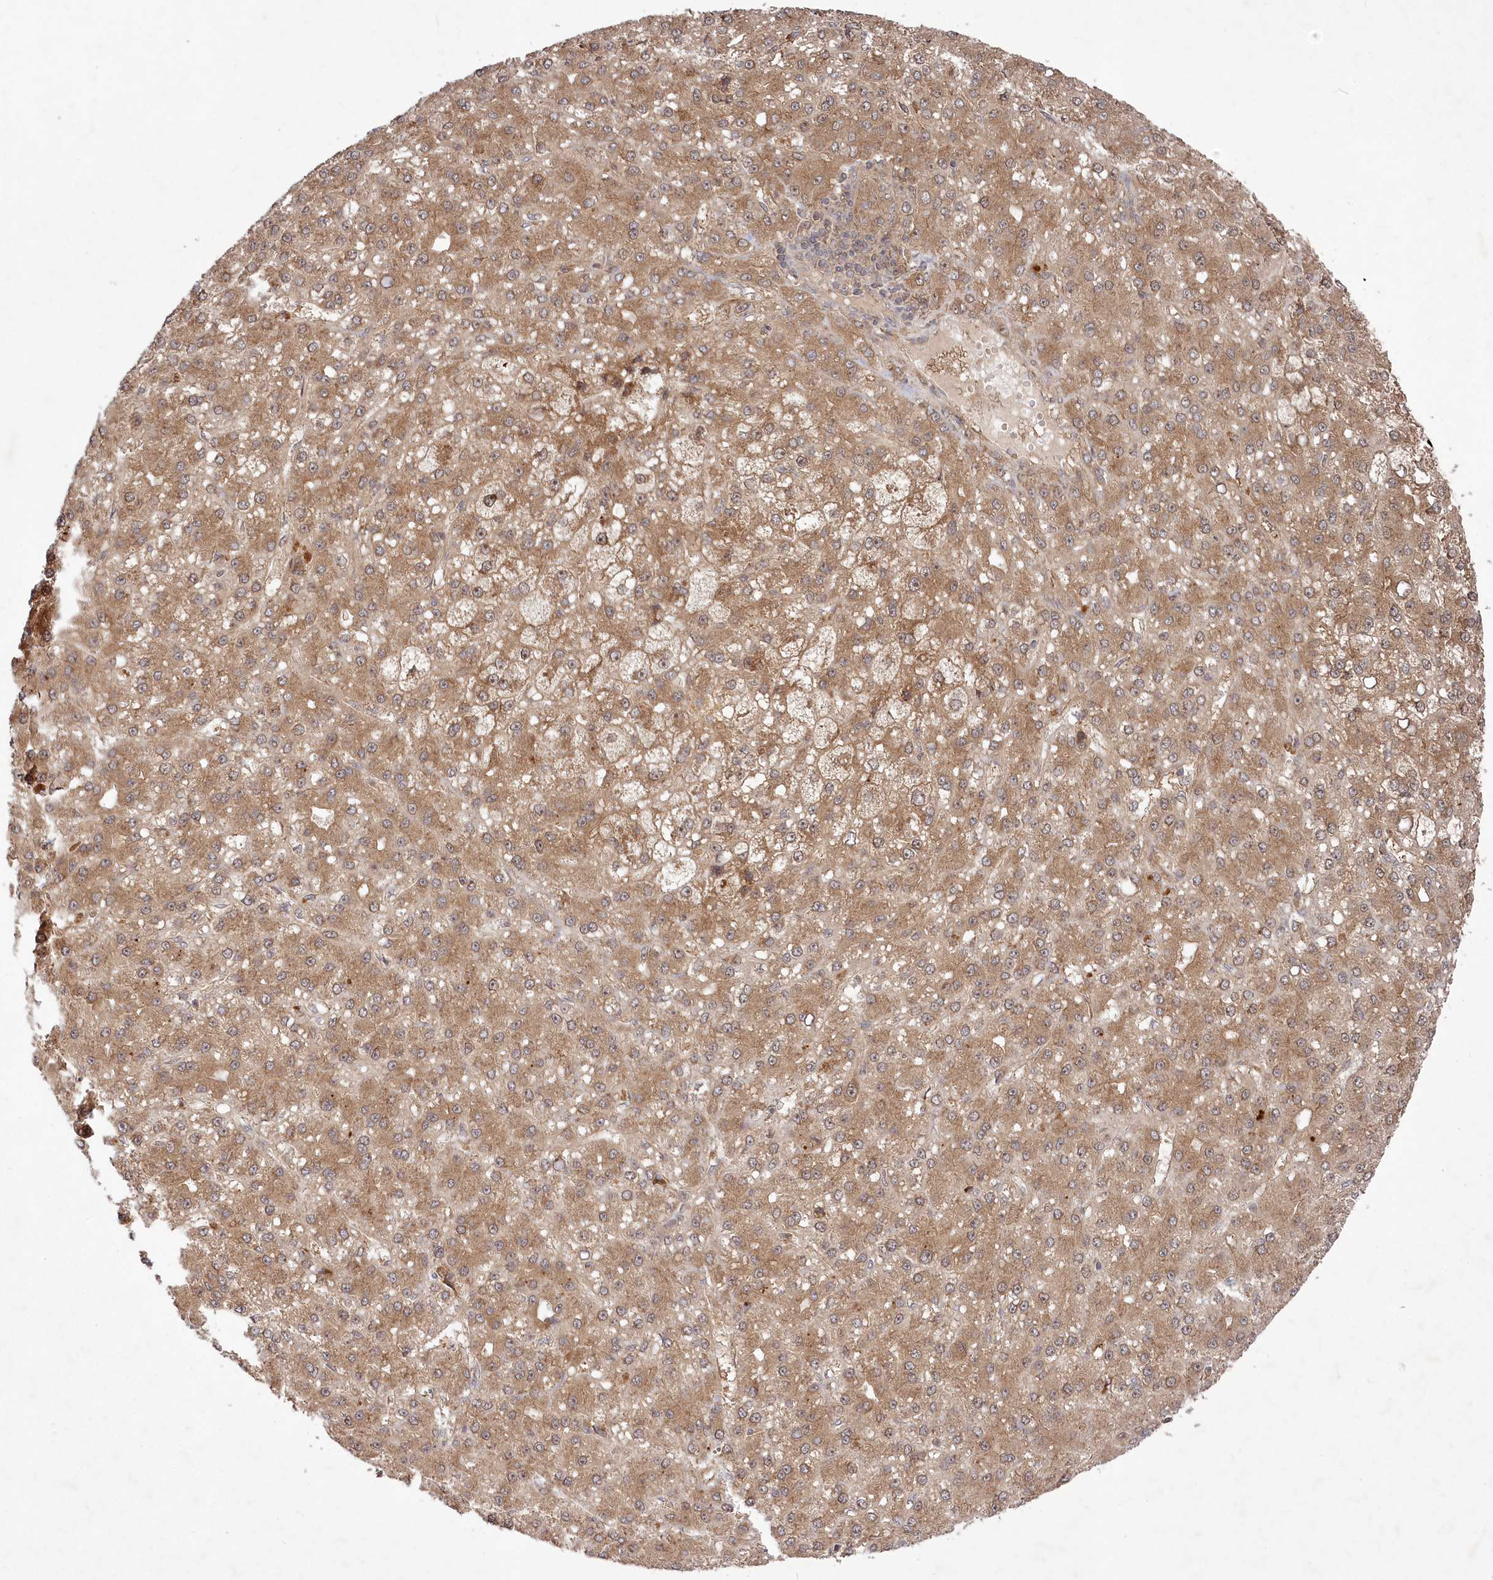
{"staining": {"intensity": "moderate", "quantity": ">75%", "location": "cytoplasmic/membranous,nuclear"}, "tissue": "liver cancer", "cell_type": "Tumor cells", "image_type": "cancer", "snomed": [{"axis": "morphology", "description": "Carcinoma, Hepatocellular, NOS"}, {"axis": "topography", "description": "Liver"}], "caption": "IHC of liver cancer (hepatocellular carcinoma) reveals medium levels of moderate cytoplasmic/membranous and nuclear staining in about >75% of tumor cells.", "gene": "TBCA", "patient": {"sex": "male", "age": 67}}